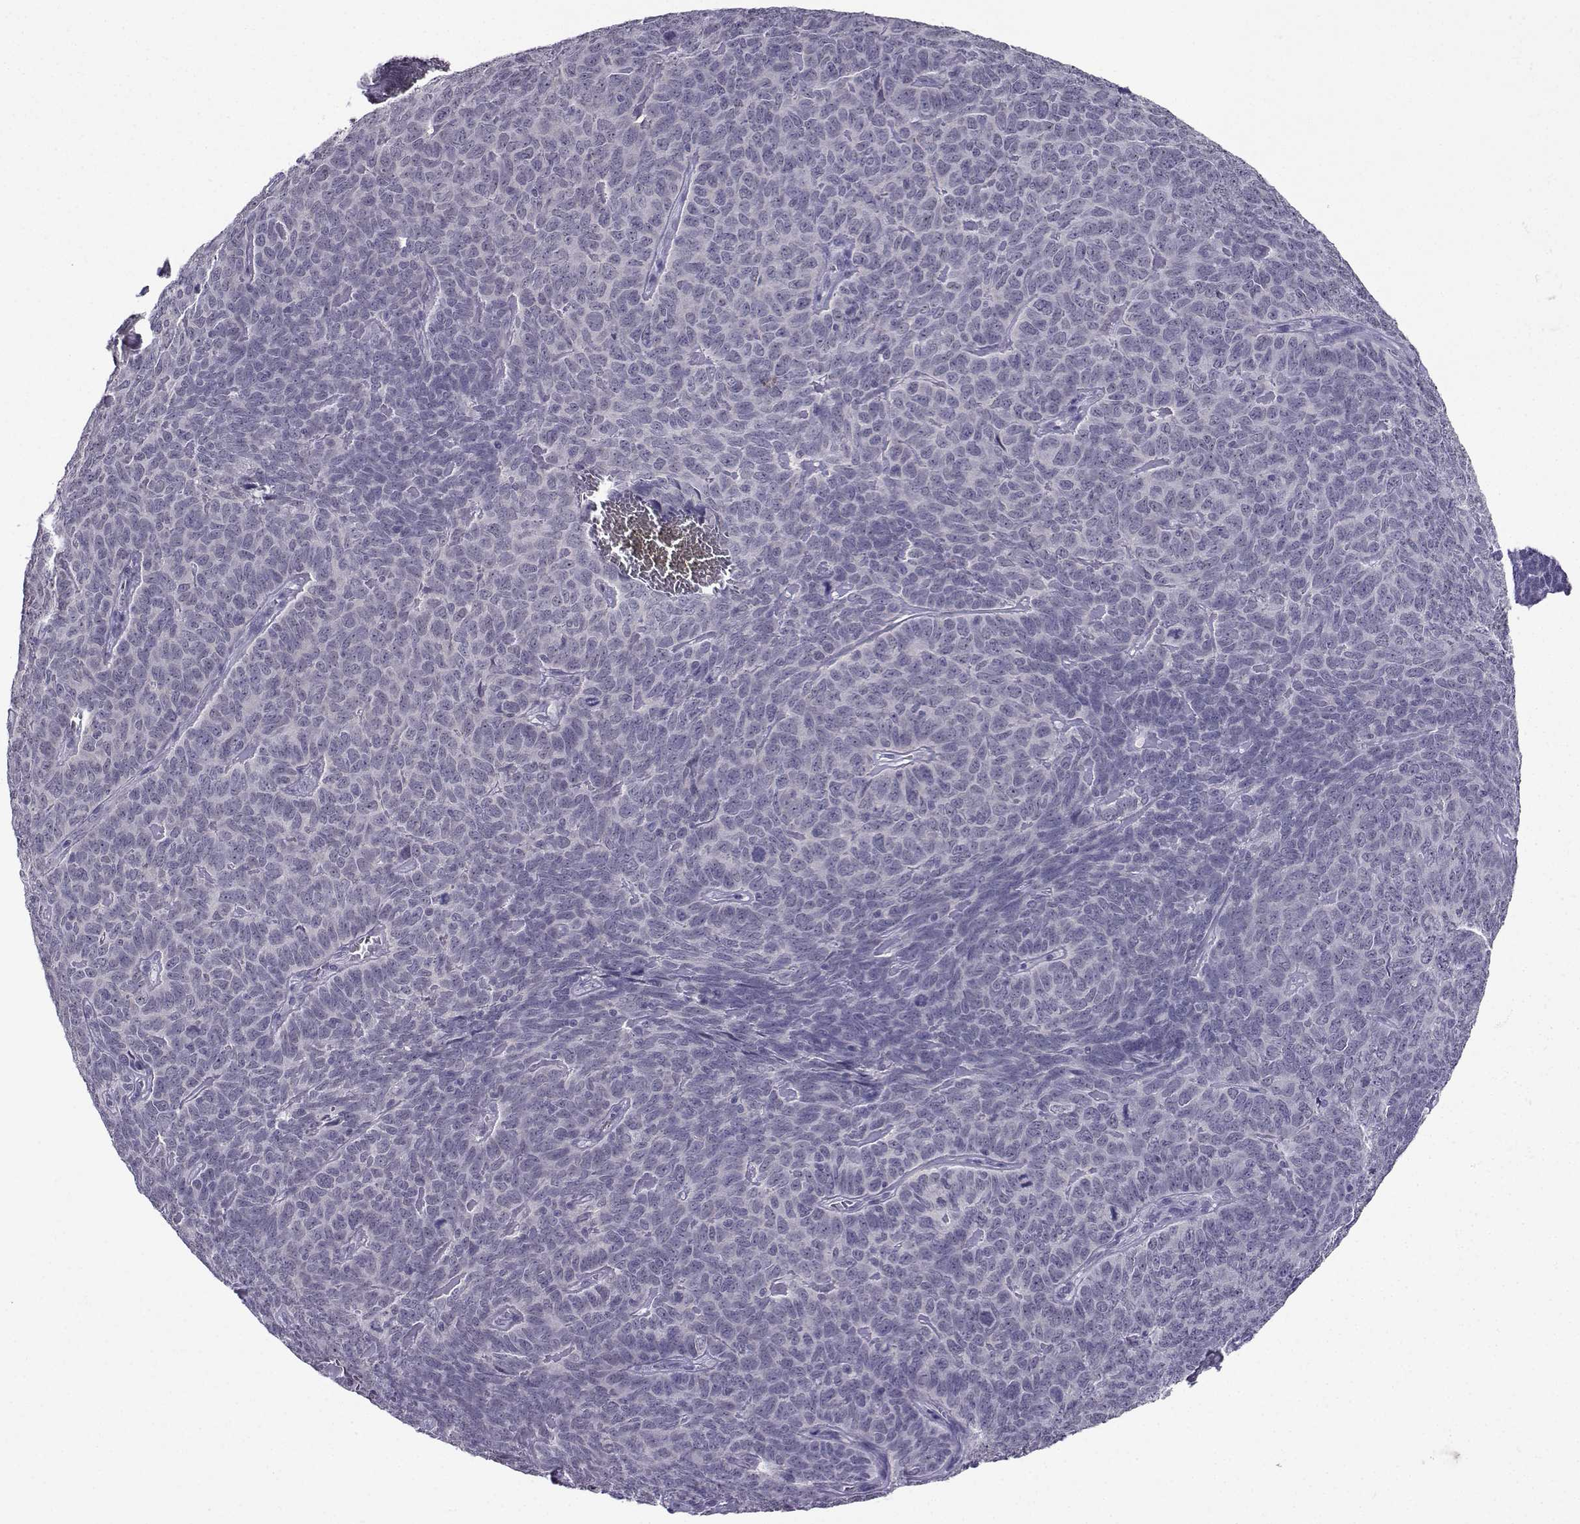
{"staining": {"intensity": "negative", "quantity": "none", "location": "none"}, "tissue": "skin cancer", "cell_type": "Tumor cells", "image_type": "cancer", "snomed": [{"axis": "morphology", "description": "Squamous cell carcinoma, NOS"}, {"axis": "topography", "description": "Skin"}, {"axis": "topography", "description": "Anal"}], "caption": "Human skin cancer stained for a protein using IHC demonstrates no expression in tumor cells.", "gene": "LRFN2", "patient": {"sex": "female", "age": 51}}